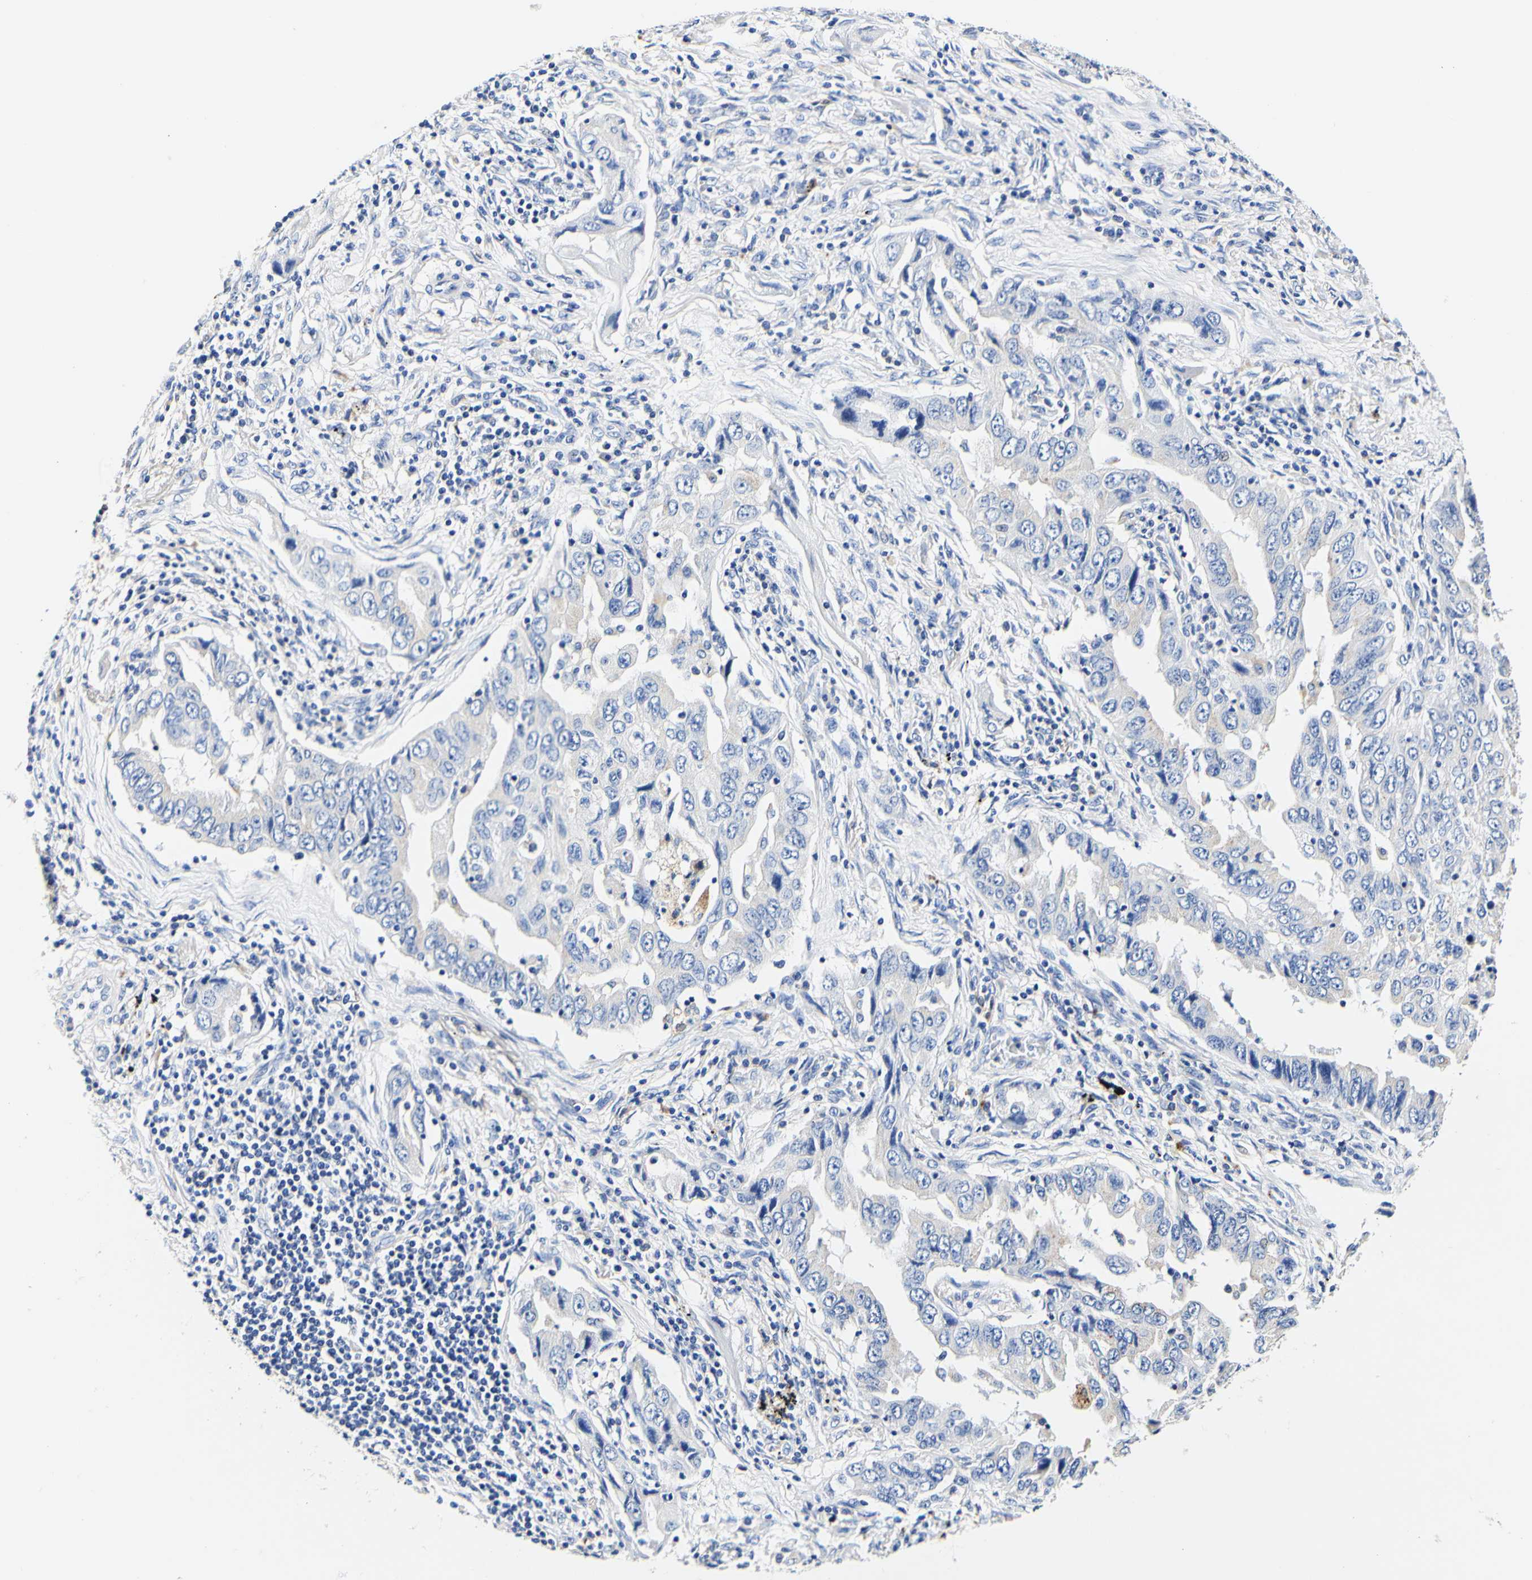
{"staining": {"intensity": "negative", "quantity": "none", "location": "none"}, "tissue": "lung cancer", "cell_type": "Tumor cells", "image_type": "cancer", "snomed": [{"axis": "morphology", "description": "Adenocarcinoma, NOS"}, {"axis": "topography", "description": "Lung"}], "caption": "Immunohistochemistry micrograph of lung adenocarcinoma stained for a protein (brown), which displays no positivity in tumor cells.", "gene": "CAMK4", "patient": {"sex": "female", "age": 65}}